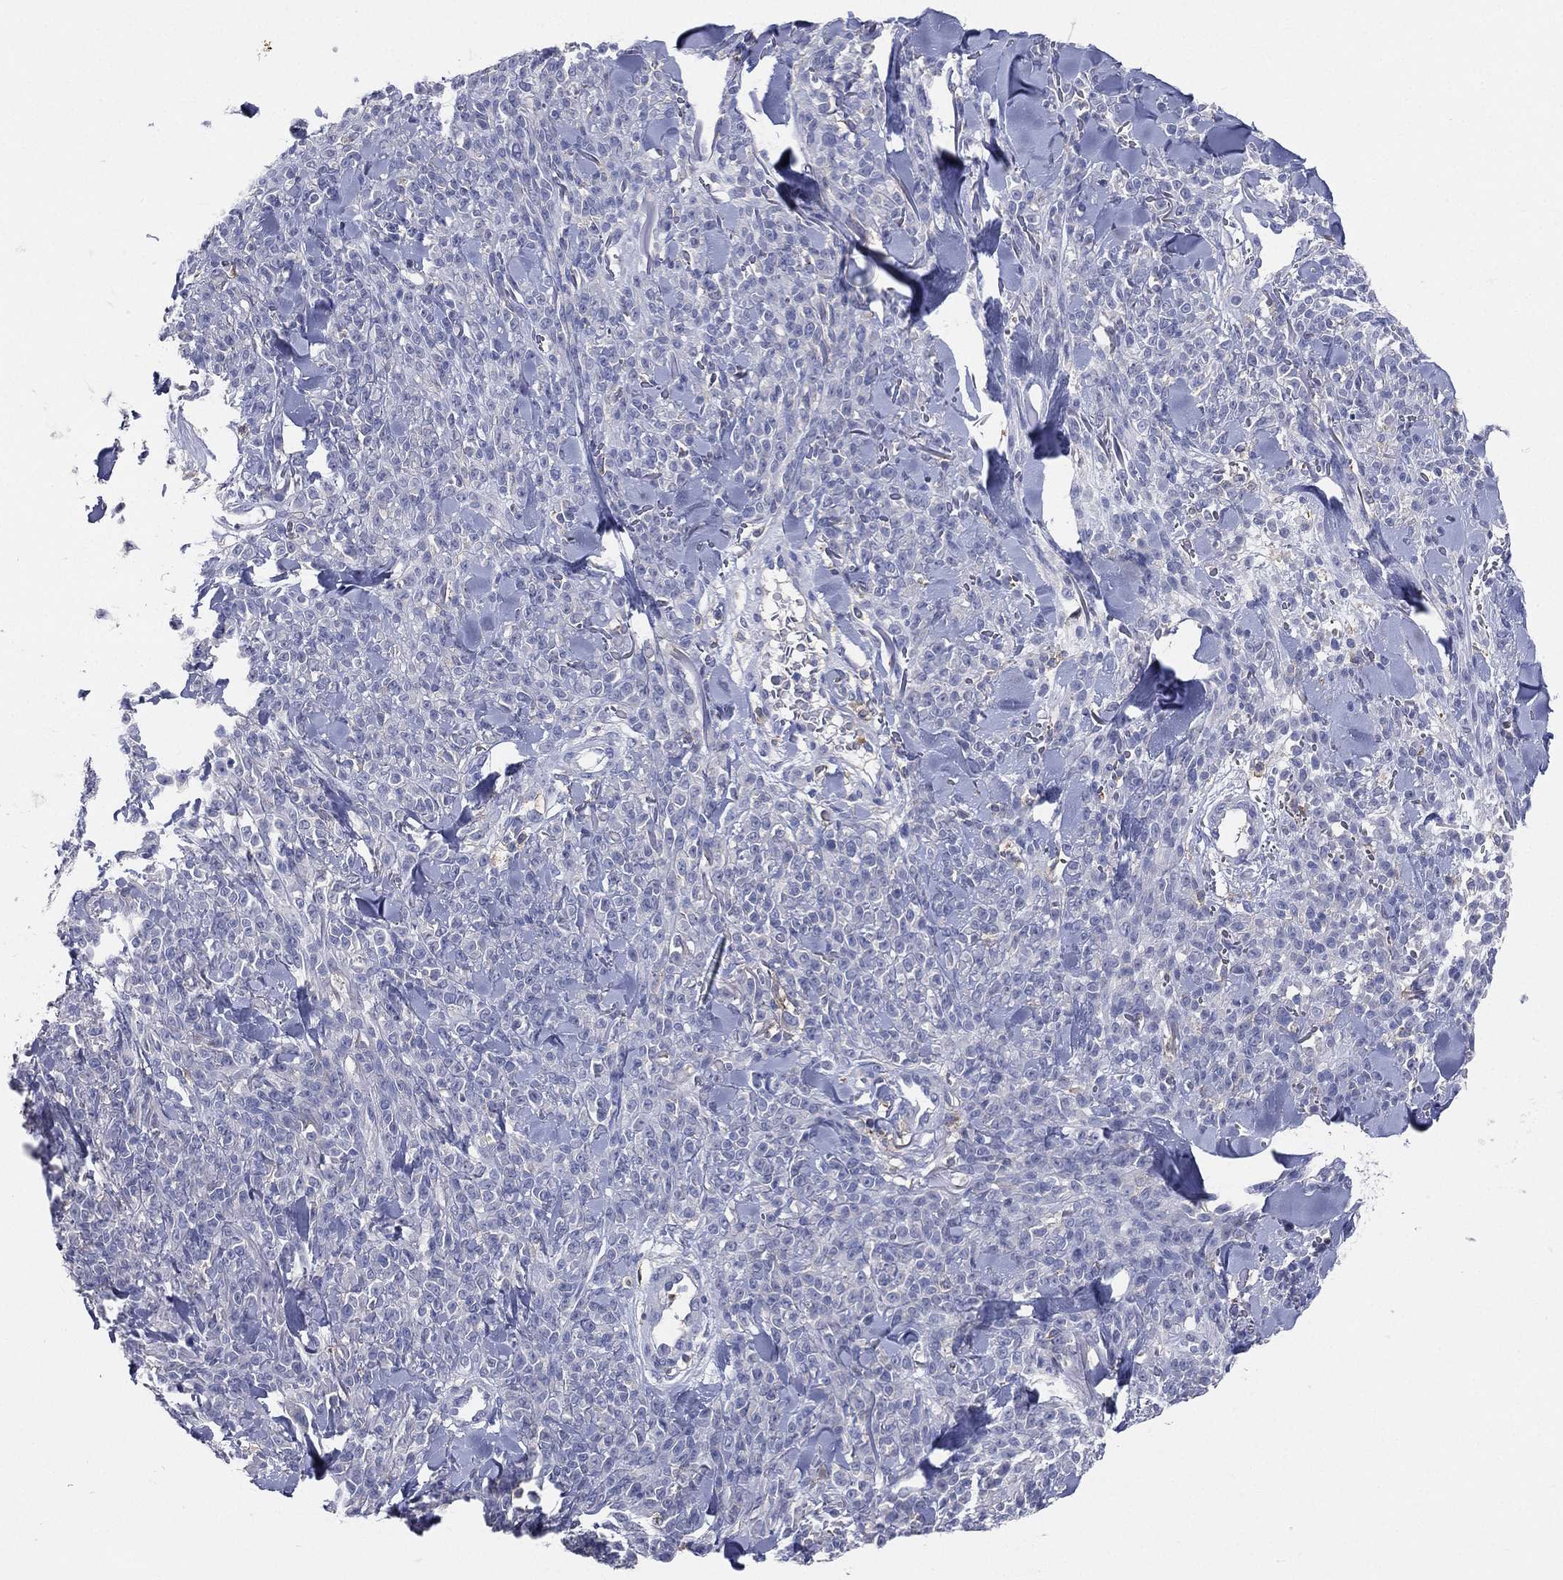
{"staining": {"intensity": "negative", "quantity": "none", "location": "none"}, "tissue": "melanoma", "cell_type": "Tumor cells", "image_type": "cancer", "snomed": [{"axis": "morphology", "description": "Malignant melanoma, NOS"}, {"axis": "topography", "description": "Skin"}, {"axis": "topography", "description": "Skin of trunk"}], "caption": "IHC image of melanoma stained for a protein (brown), which displays no expression in tumor cells. (DAB (3,3'-diaminobenzidine) immunohistochemistry (IHC), high magnification).", "gene": "CD33", "patient": {"sex": "male", "age": 74}}